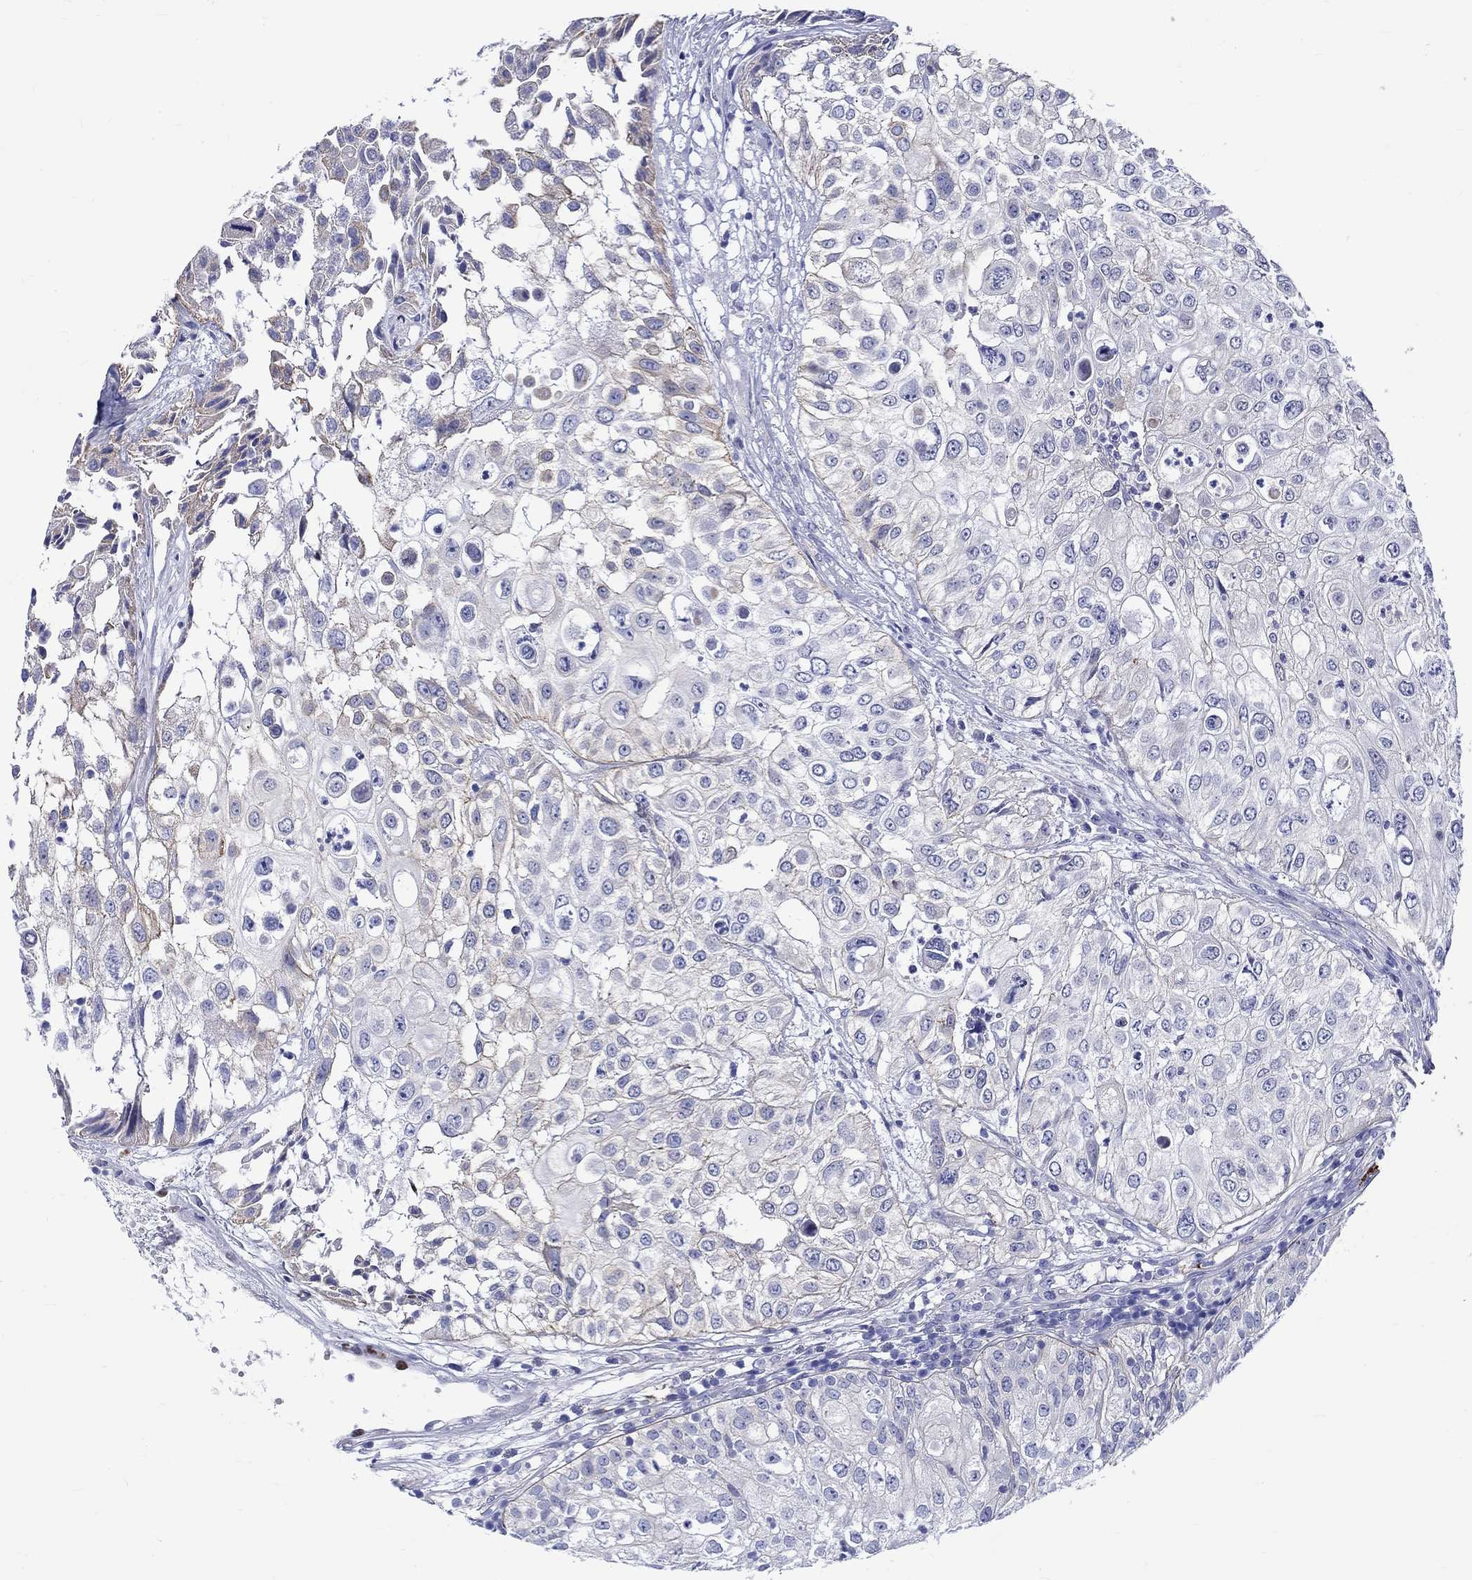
{"staining": {"intensity": "negative", "quantity": "none", "location": "none"}, "tissue": "urothelial cancer", "cell_type": "Tumor cells", "image_type": "cancer", "snomed": [{"axis": "morphology", "description": "Urothelial carcinoma, High grade"}, {"axis": "topography", "description": "Urinary bladder"}], "caption": "Immunohistochemical staining of urothelial cancer shows no significant expression in tumor cells.", "gene": "SH2D7", "patient": {"sex": "female", "age": 79}}